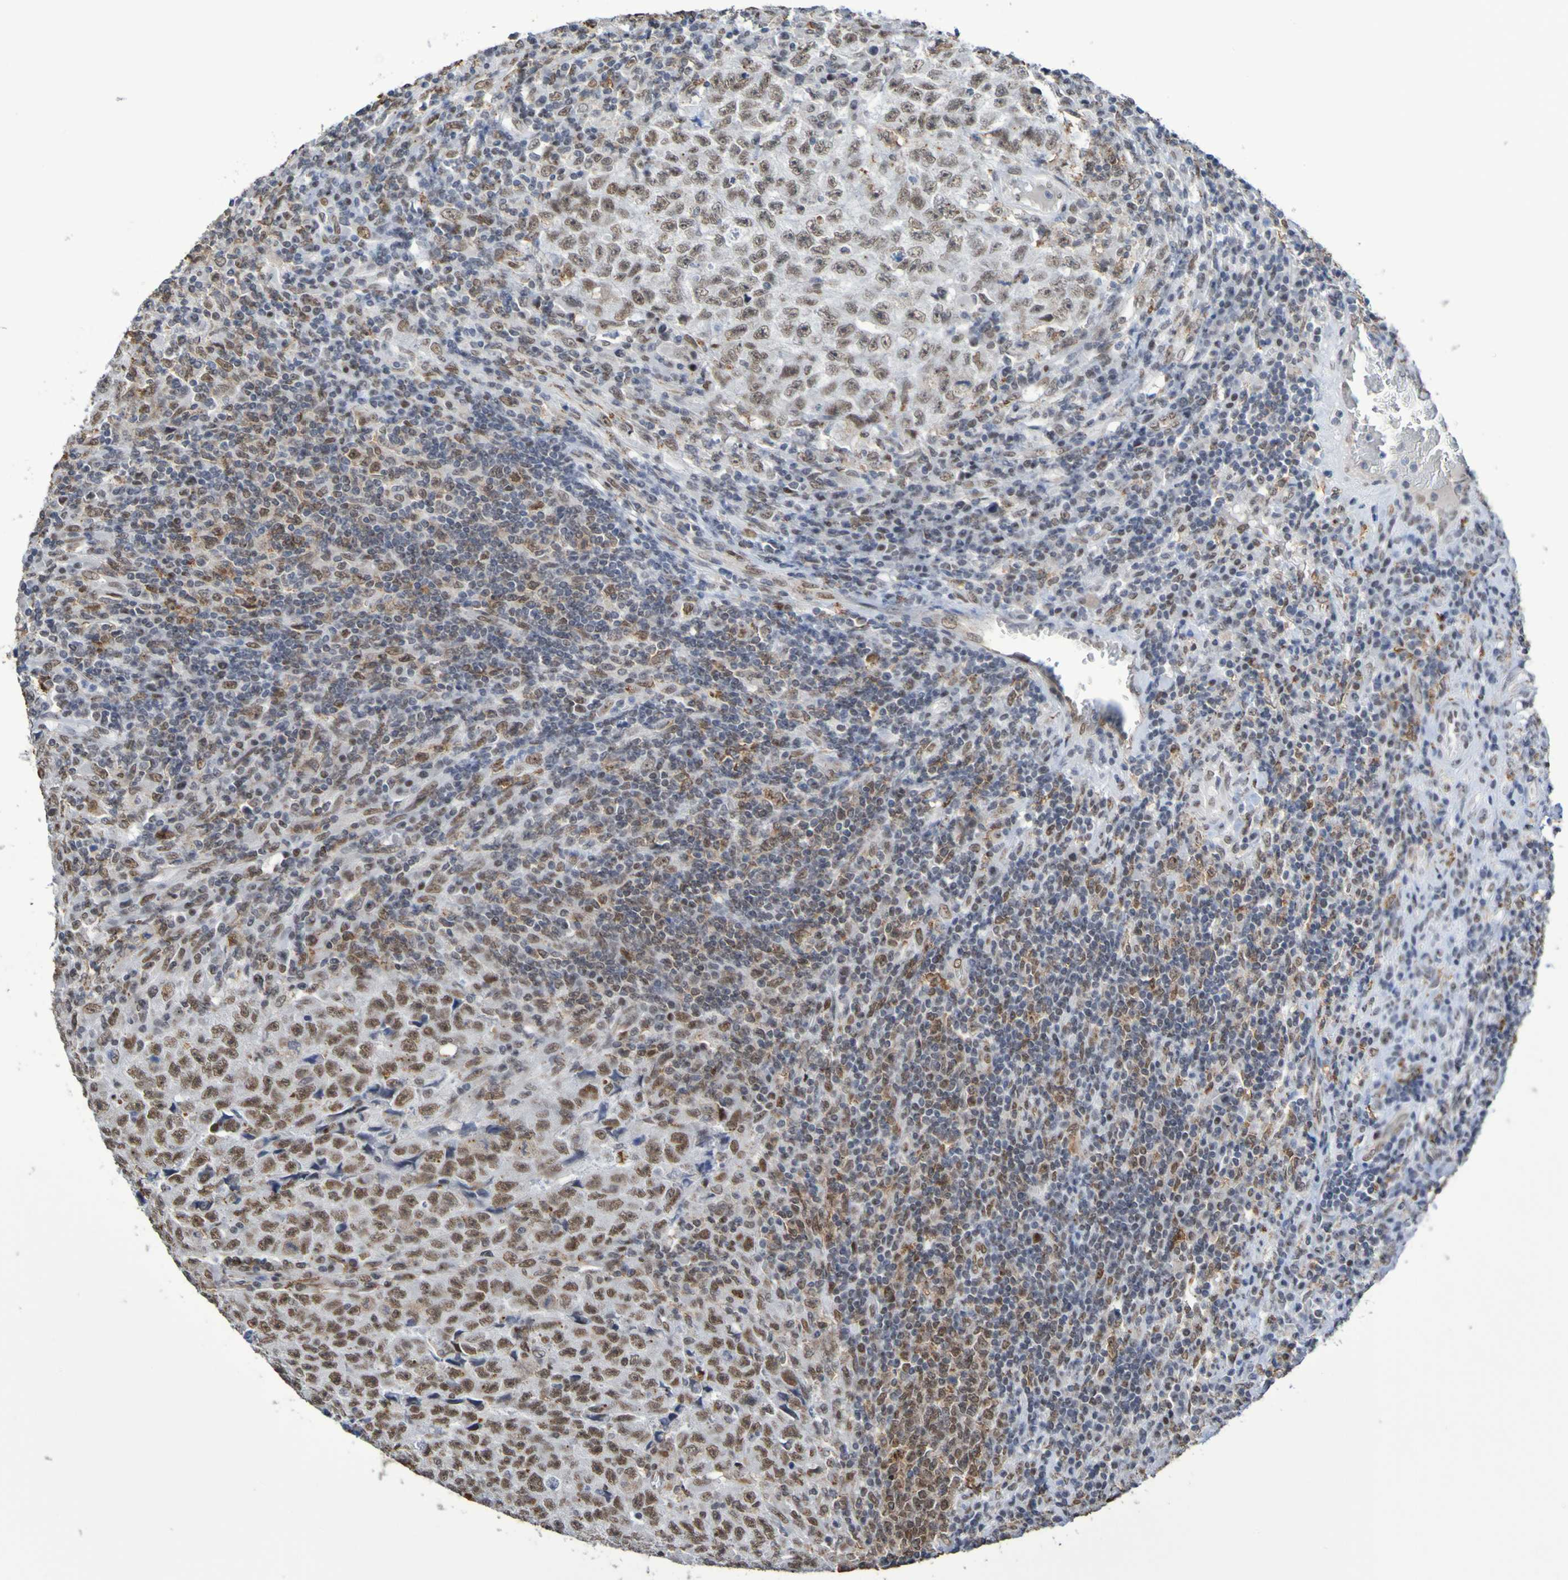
{"staining": {"intensity": "moderate", "quantity": ">75%", "location": "nuclear"}, "tissue": "testis cancer", "cell_type": "Tumor cells", "image_type": "cancer", "snomed": [{"axis": "morphology", "description": "Necrosis, NOS"}, {"axis": "morphology", "description": "Carcinoma, Embryonal, NOS"}, {"axis": "topography", "description": "Testis"}], "caption": "Tumor cells display moderate nuclear staining in approximately >75% of cells in testis cancer.", "gene": "MRTFB", "patient": {"sex": "male", "age": 19}}